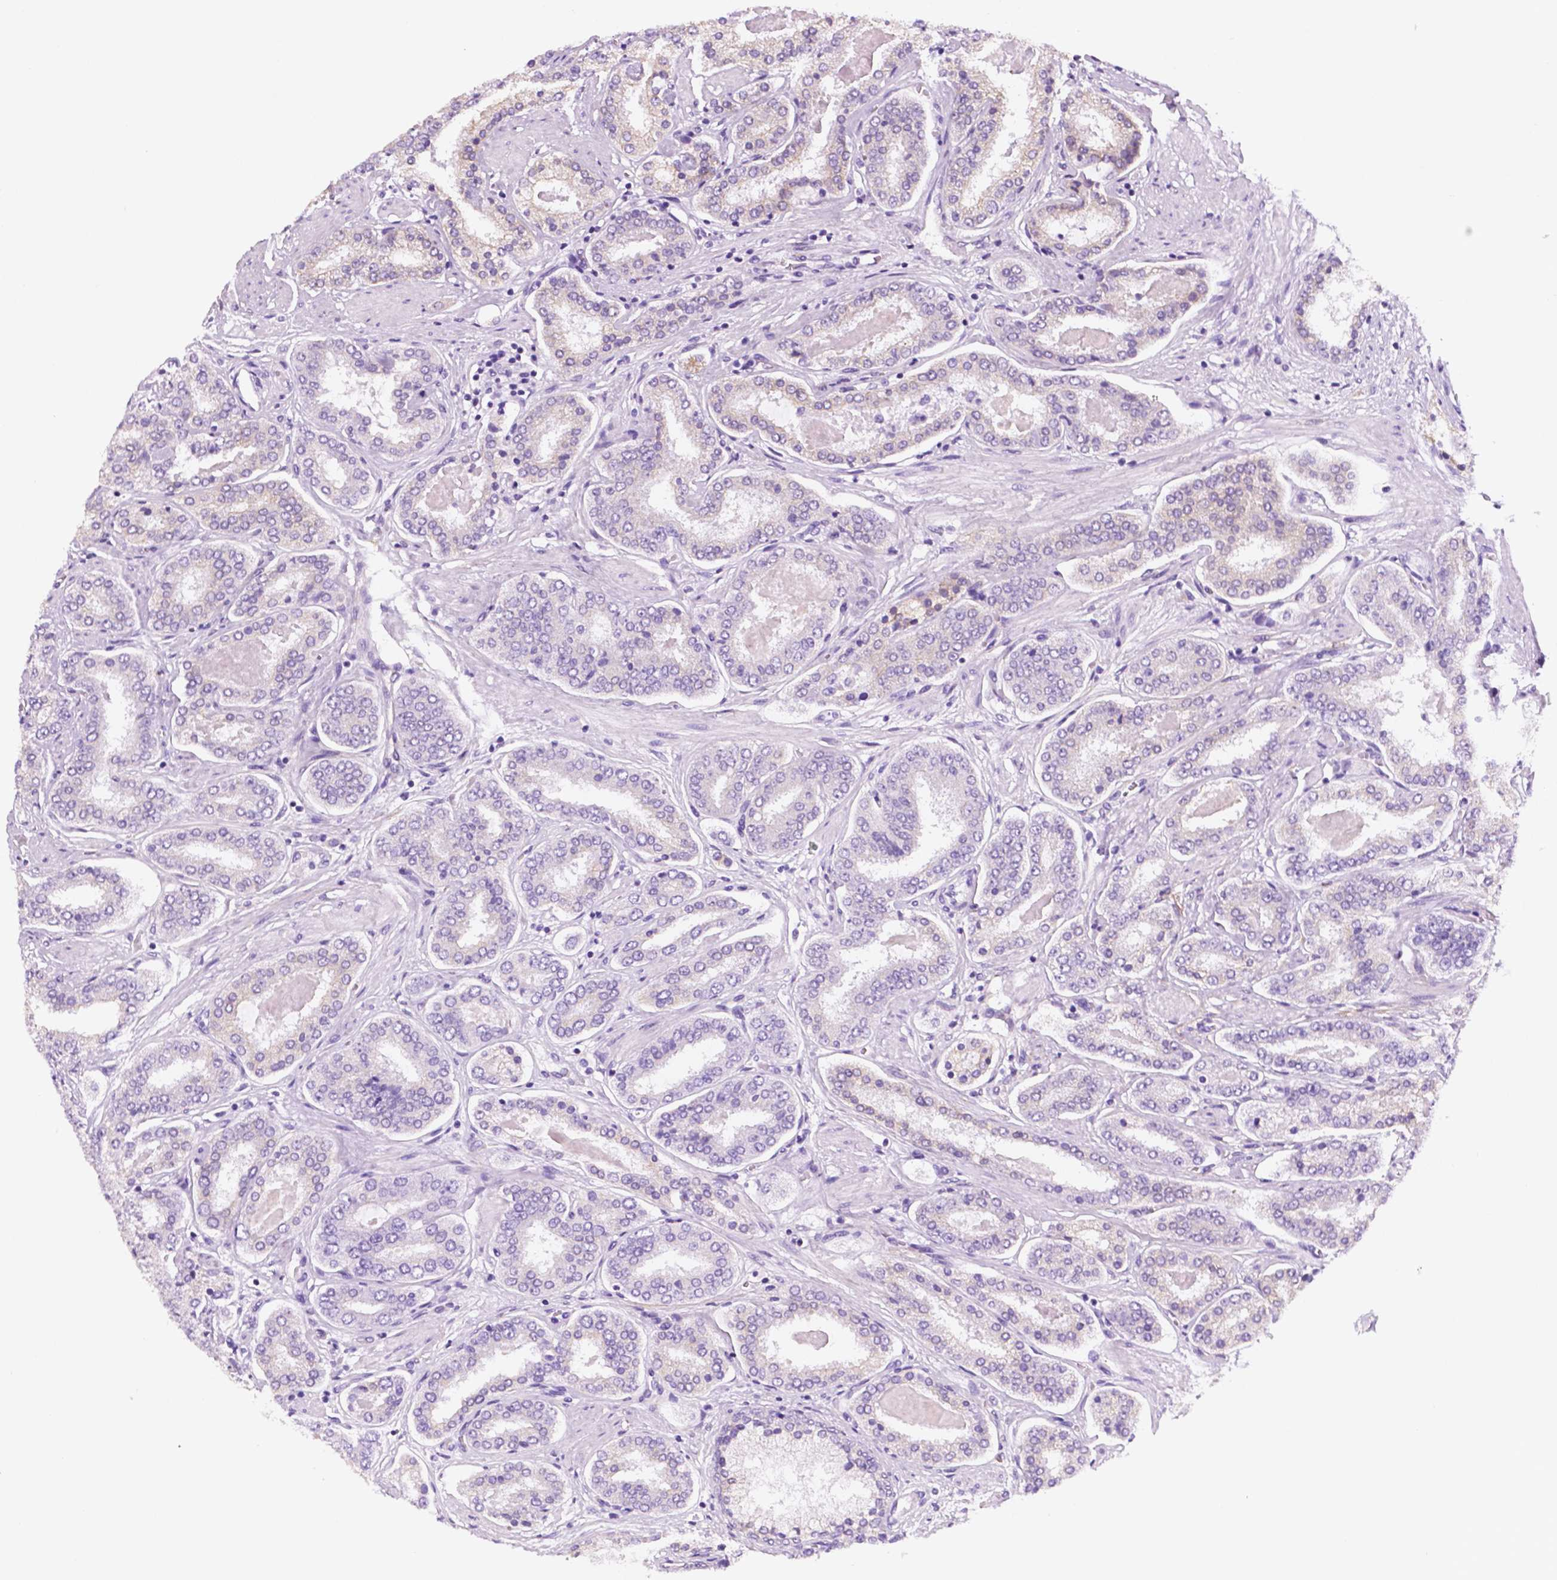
{"staining": {"intensity": "negative", "quantity": "none", "location": "none"}, "tissue": "prostate cancer", "cell_type": "Tumor cells", "image_type": "cancer", "snomed": [{"axis": "morphology", "description": "Adenocarcinoma, High grade"}, {"axis": "topography", "description": "Prostate"}], "caption": "Immunohistochemical staining of human high-grade adenocarcinoma (prostate) demonstrates no significant positivity in tumor cells.", "gene": "PPL", "patient": {"sex": "male", "age": 63}}